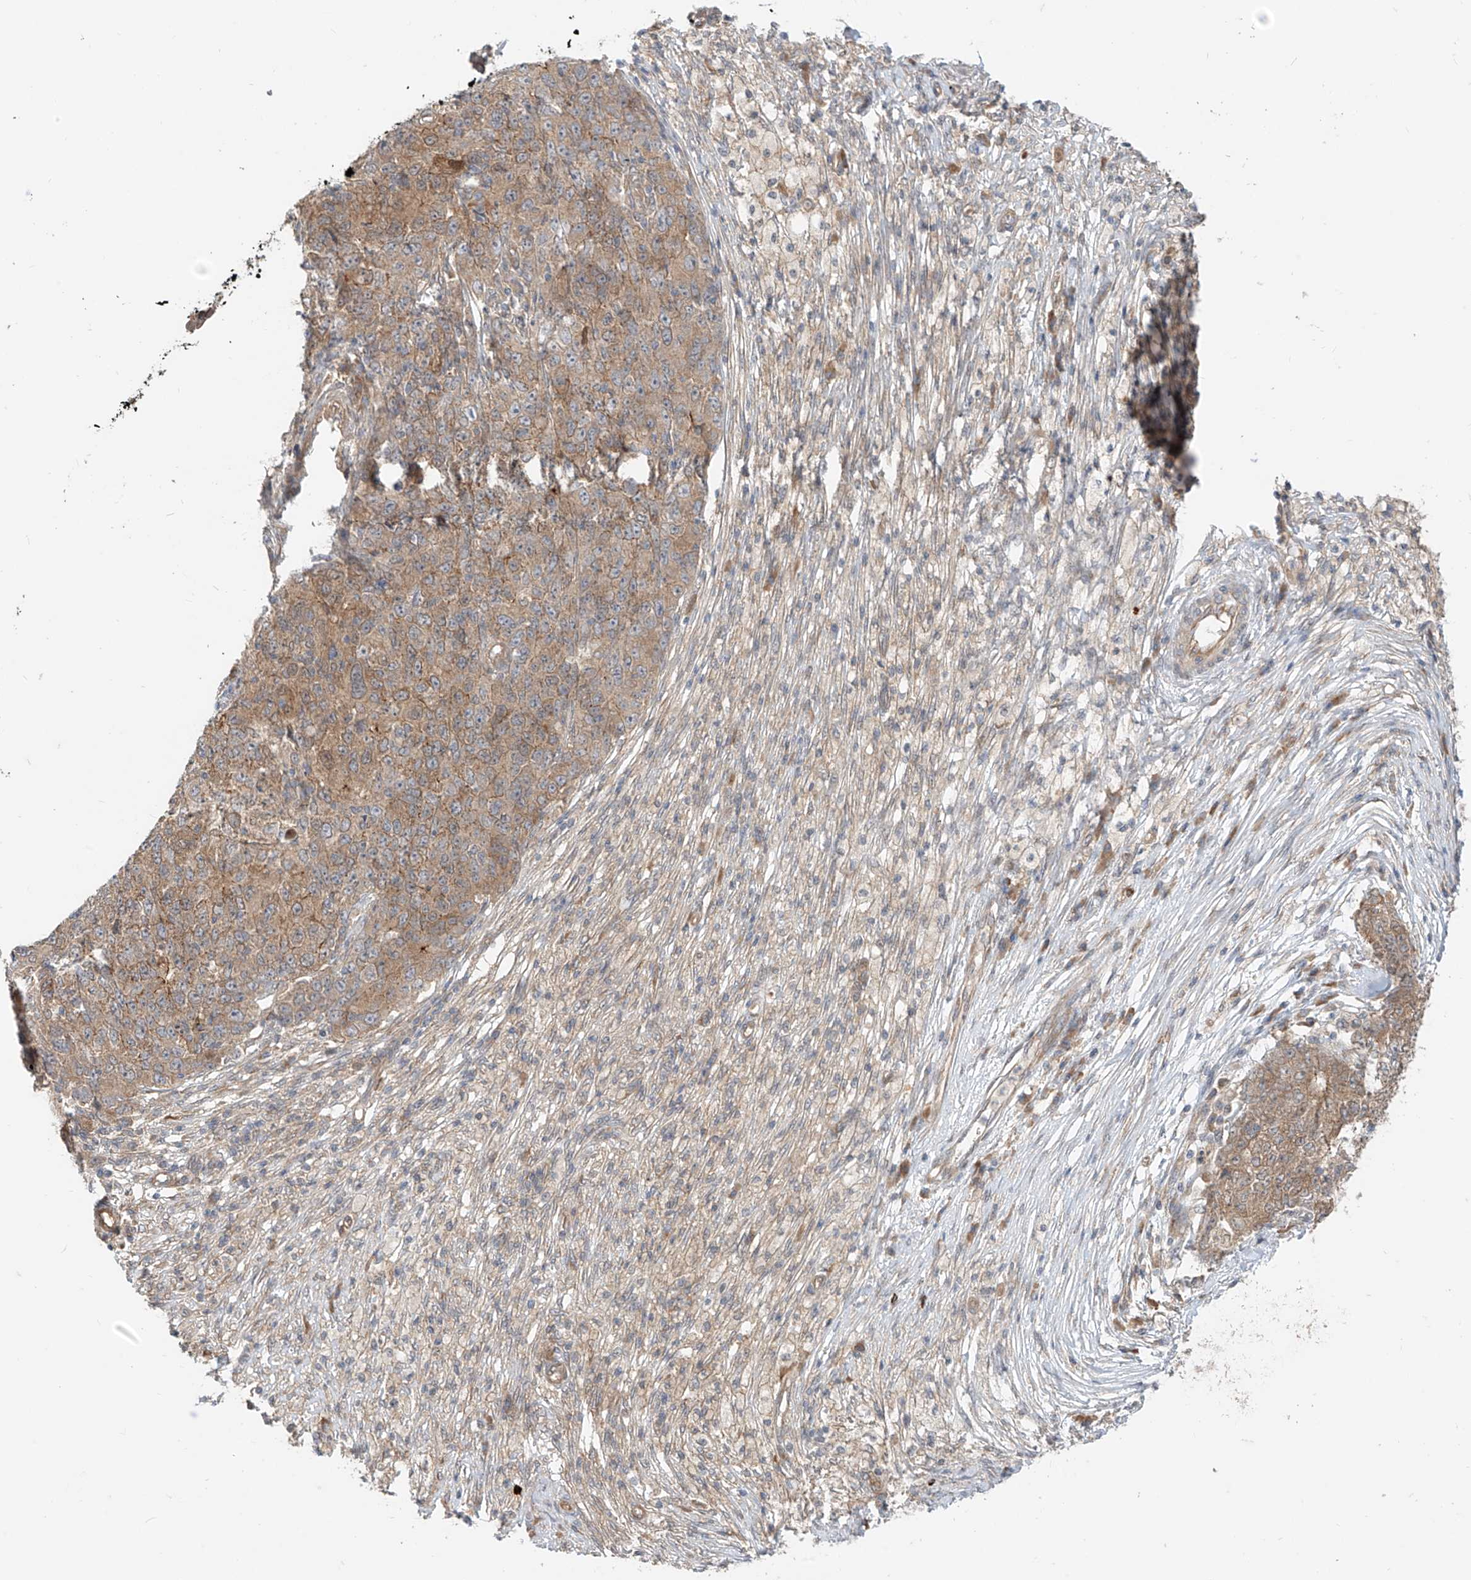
{"staining": {"intensity": "weak", "quantity": ">75%", "location": "cytoplasmic/membranous"}, "tissue": "ovarian cancer", "cell_type": "Tumor cells", "image_type": "cancer", "snomed": [{"axis": "morphology", "description": "Carcinoma, endometroid"}, {"axis": "topography", "description": "Ovary"}], "caption": "Immunohistochemical staining of human ovarian cancer (endometroid carcinoma) reveals low levels of weak cytoplasmic/membranous protein expression in about >75% of tumor cells. (DAB (3,3'-diaminobenzidine) IHC, brown staining for protein, blue staining for nuclei).", "gene": "MTUS2", "patient": {"sex": "female", "age": 42}}